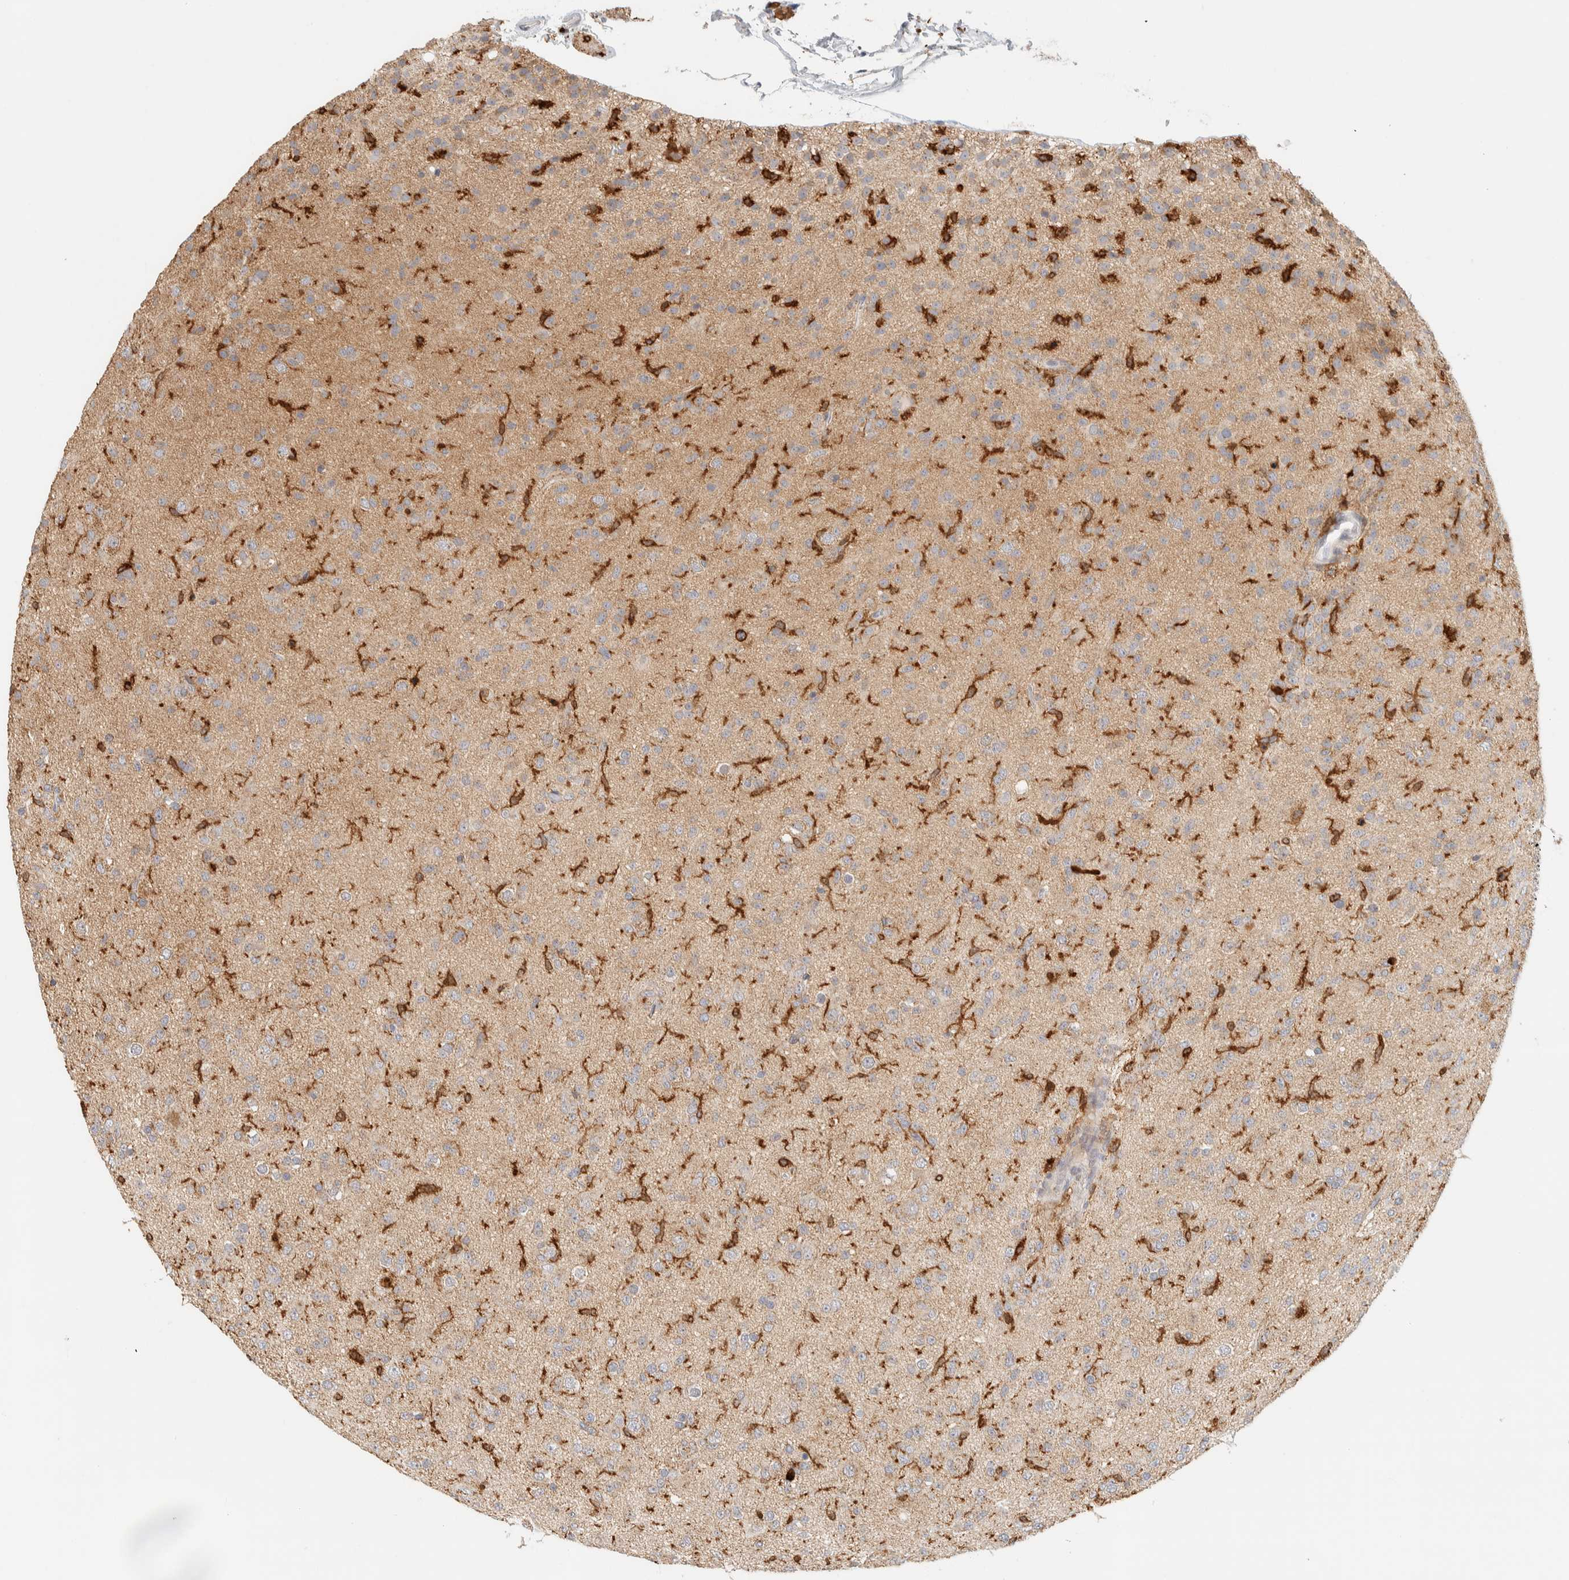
{"staining": {"intensity": "weak", "quantity": "<25%", "location": "cytoplasmic/membranous"}, "tissue": "glioma", "cell_type": "Tumor cells", "image_type": "cancer", "snomed": [{"axis": "morphology", "description": "Glioma, malignant, Low grade"}, {"axis": "topography", "description": "Brain"}], "caption": "A high-resolution image shows IHC staining of malignant low-grade glioma, which displays no significant expression in tumor cells.", "gene": "RUNDC1", "patient": {"sex": "male", "age": 65}}